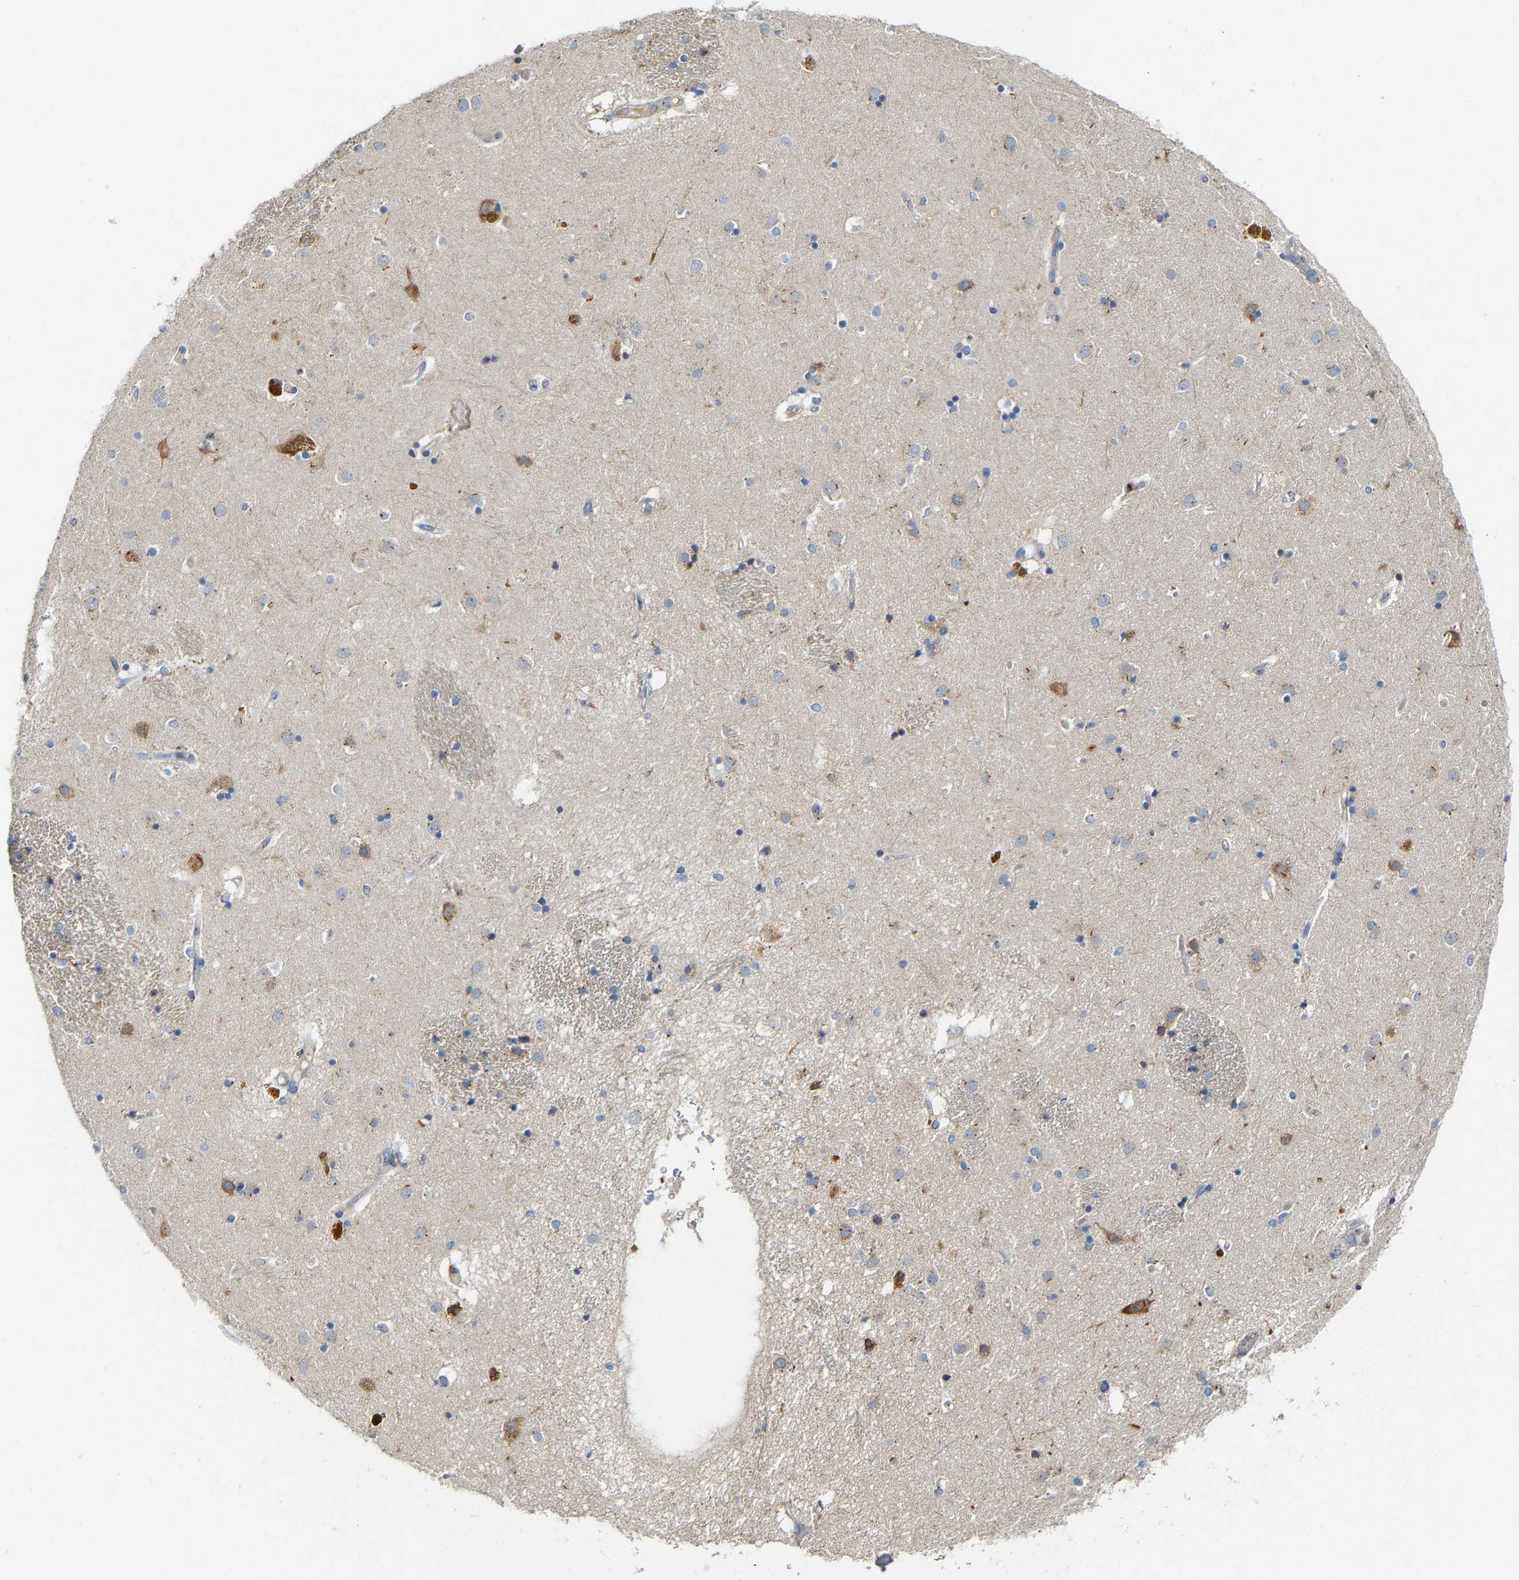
{"staining": {"intensity": "negative", "quantity": "none", "location": "none"}, "tissue": "caudate", "cell_type": "Glial cells", "image_type": "normal", "snomed": [{"axis": "morphology", "description": "Normal tissue, NOS"}, {"axis": "topography", "description": "Lateral ventricle wall"}], "caption": "There is no significant positivity in glial cells of caudate. Brightfield microscopy of immunohistochemistry stained with DAB (3,3'-diaminobenzidine) (brown) and hematoxylin (blue), captured at high magnification.", "gene": "PCNT", "patient": {"sex": "male", "age": 70}}